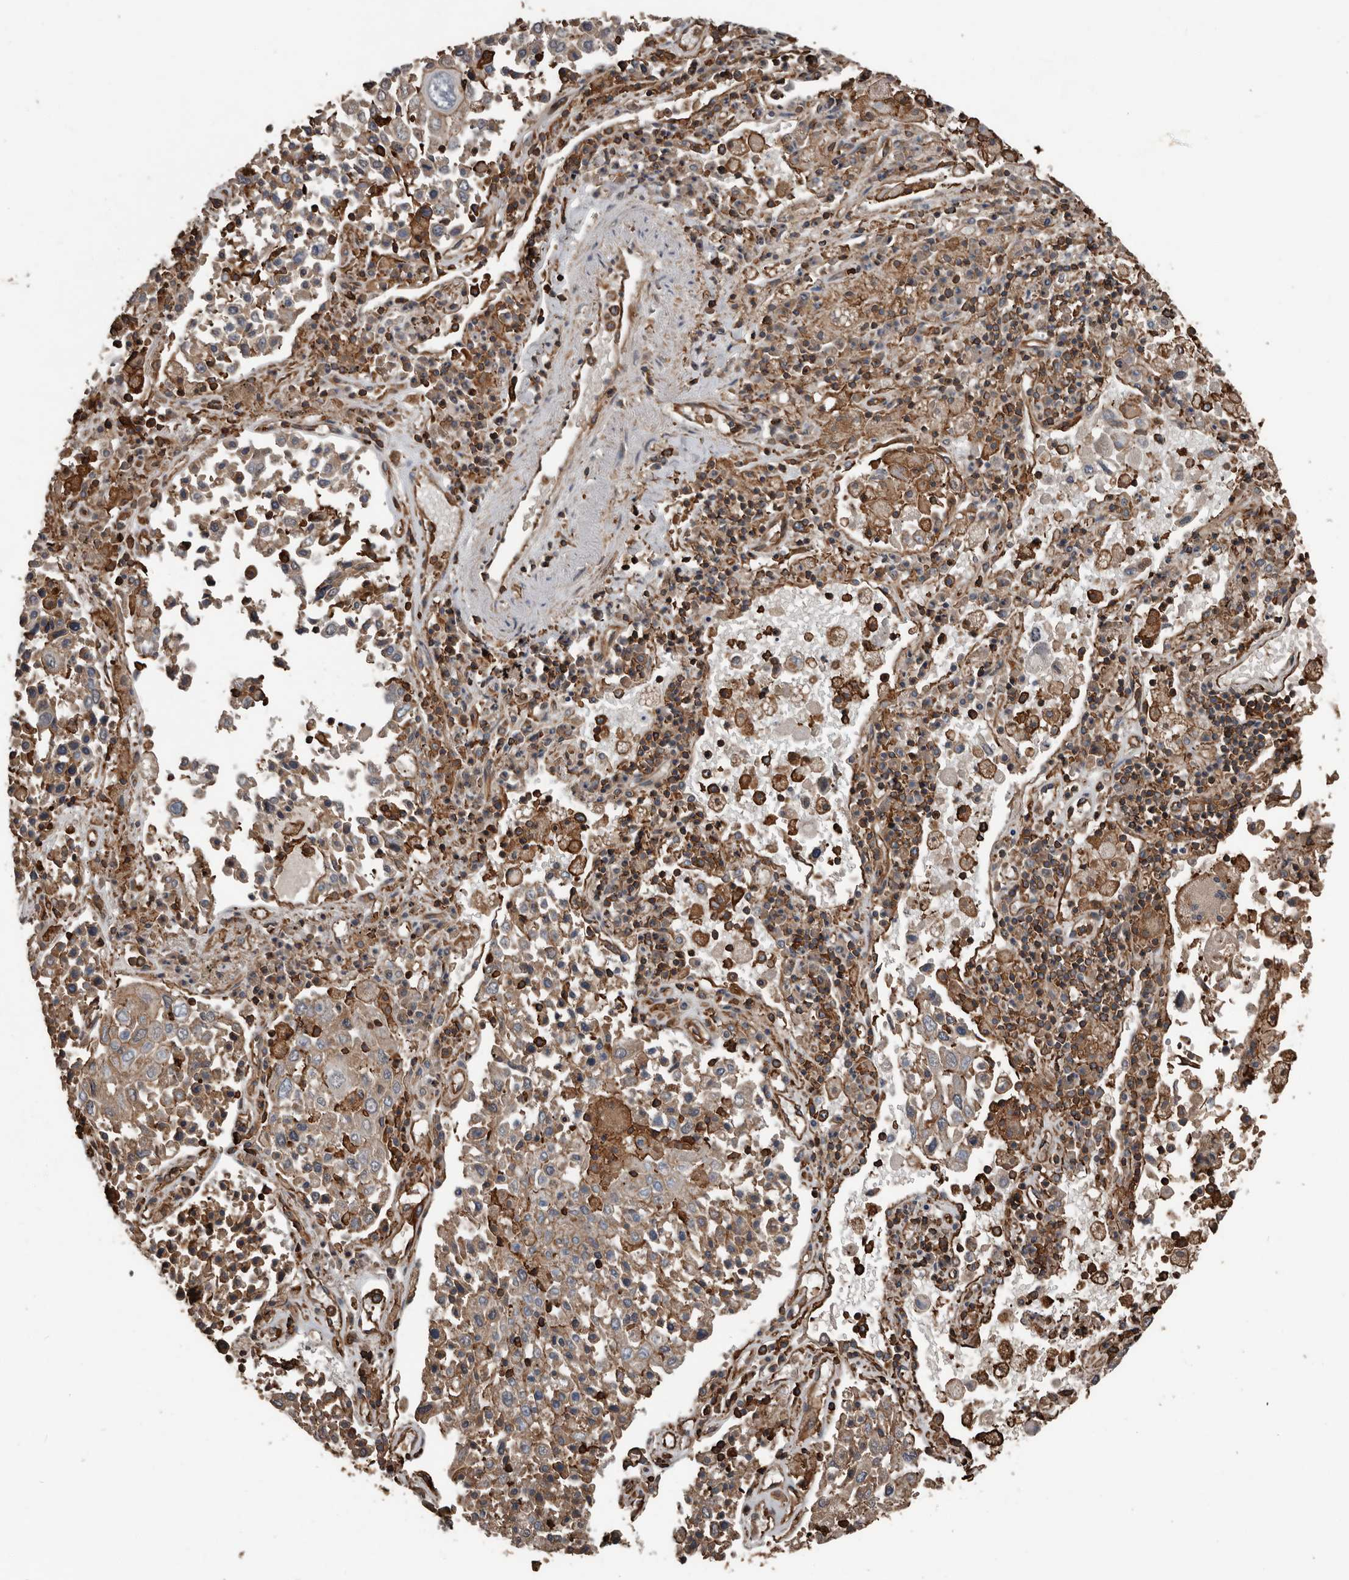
{"staining": {"intensity": "moderate", "quantity": ">75%", "location": "cytoplasmic/membranous"}, "tissue": "lung cancer", "cell_type": "Tumor cells", "image_type": "cancer", "snomed": [{"axis": "morphology", "description": "Squamous cell carcinoma, NOS"}, {"axis": "topography", "description": "Lung"}], "caption": "A medium amount of moderate cytoplasmic/membranous staining is seen in approximately >75% of tumor cells in lung squamous cell carcinoma tissue.", "gene": "DENND6B", "patient": {"sex": "male", "age": 65}}